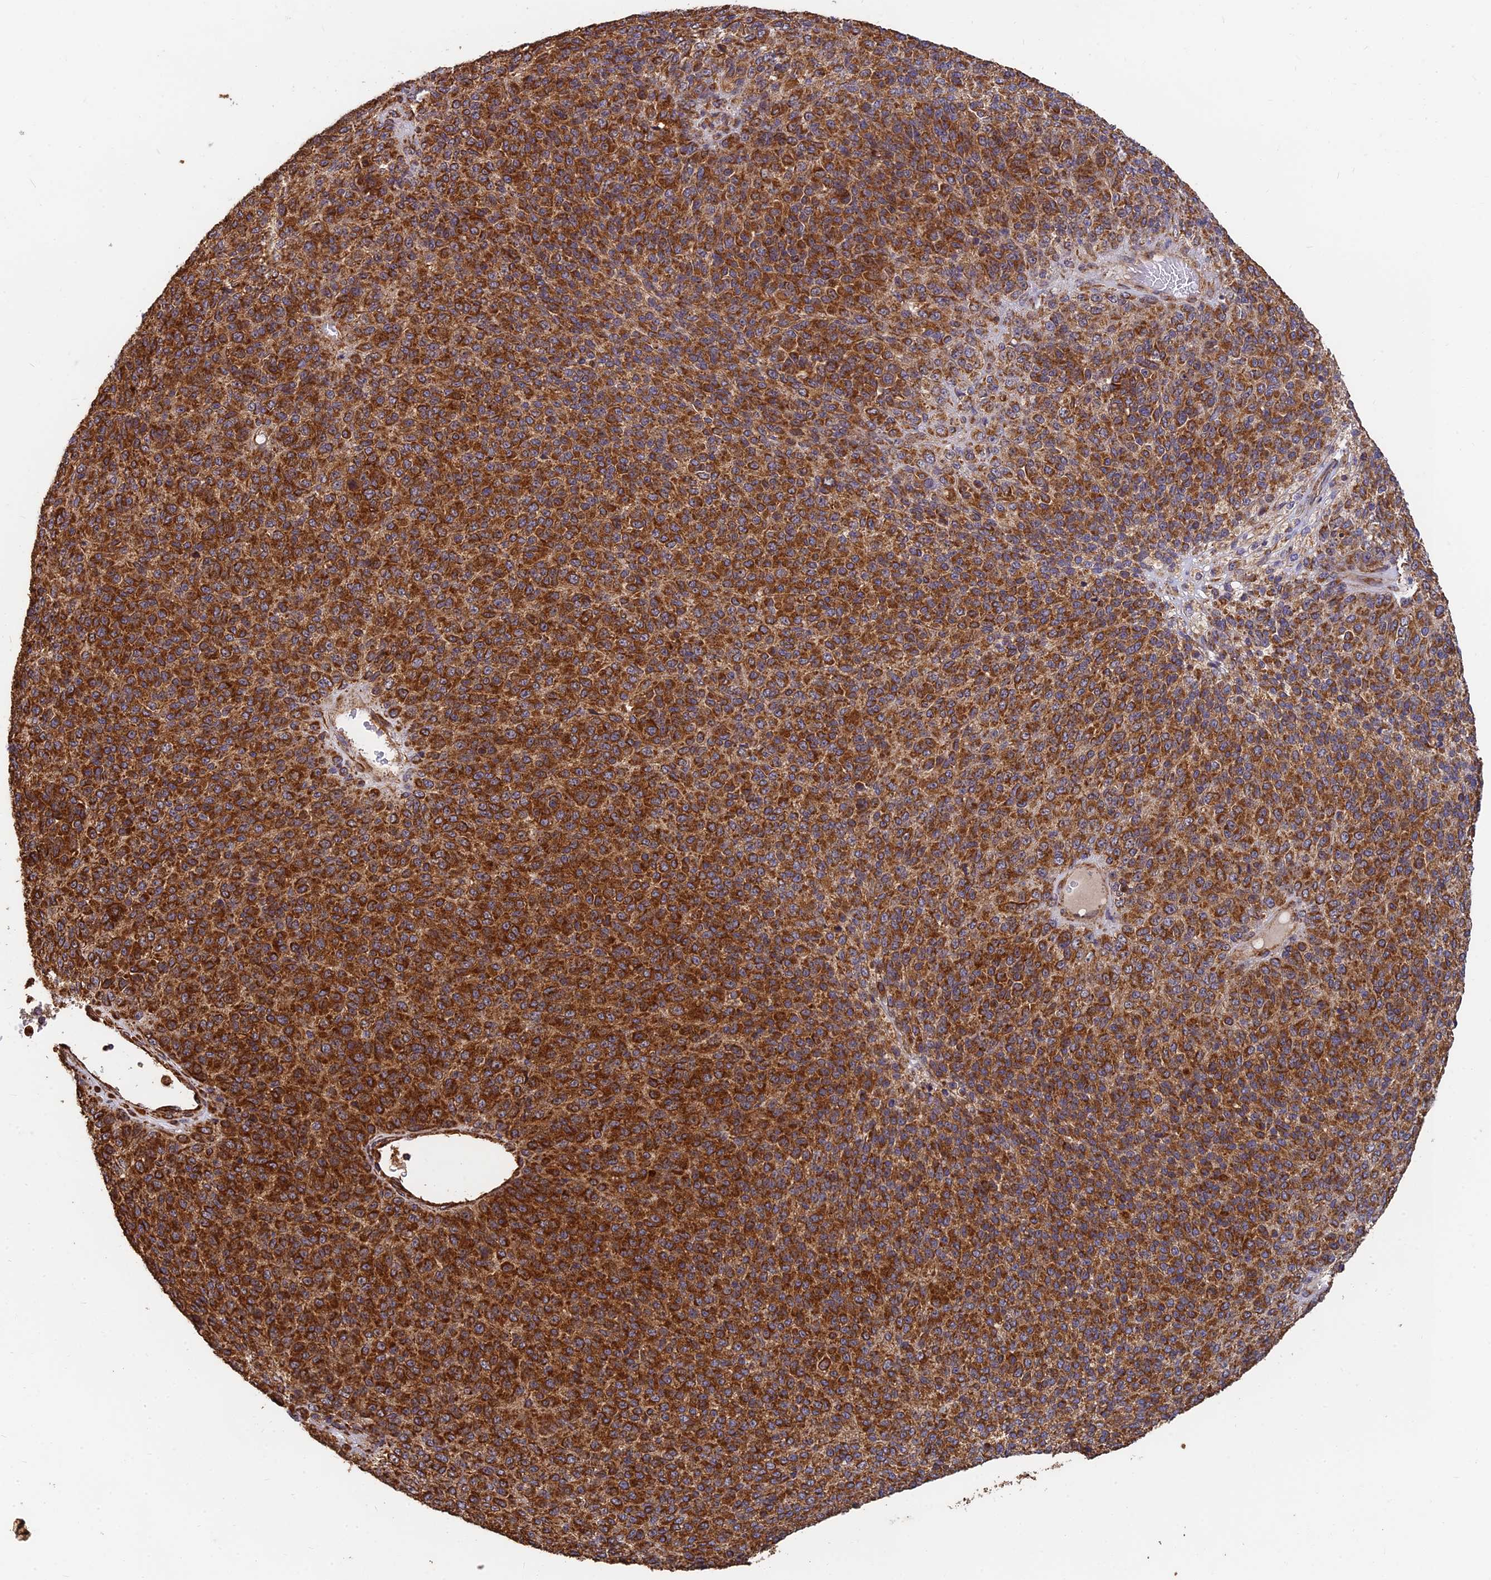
{"staining": {"intensity": "strong", "quantity": ">75%", "location": "cytoplasmic/membranous"}, "tissue": "melanoma", "cell_type": "Tumor cells", "image_type": "cancer", "snomed": [{"axis": "morphology", "description": "Malignant melanoma, Metastatic site"}, {"axis": "topography", "description": "Brain"}], "caption": "This micrograph reveals malignant melanoma (metastatic site) stained with IHC to label a protein in brown. The cytoplasmic/membranous of tumor cells show strong positivity for the protein. Nuclei are counter-stained blue.", "gene": "DSTYK", "patient": {"sex": "female", "age": 56}}